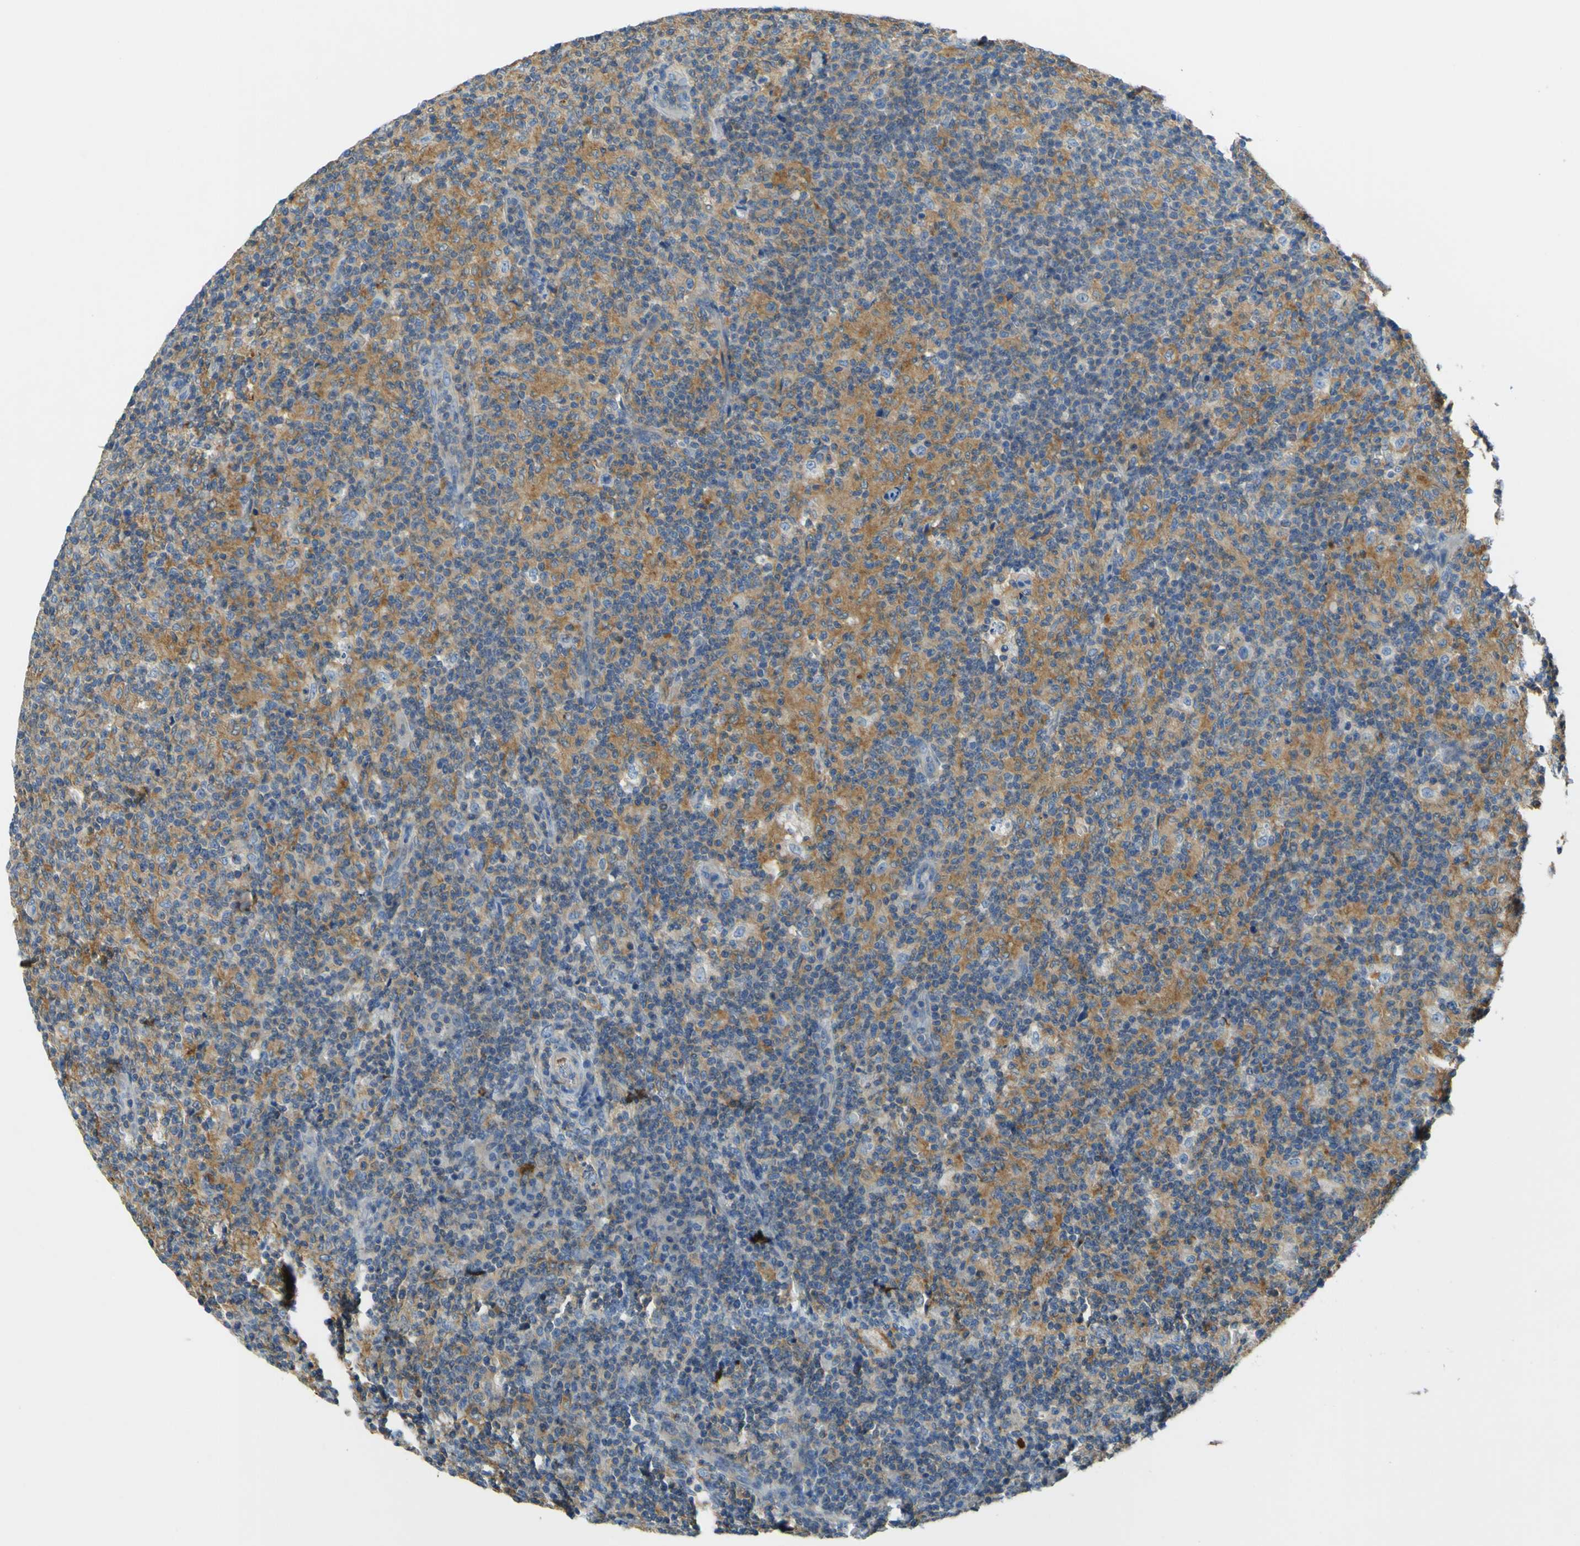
{"staining": {"intensity": "negative", "quantity": "none", "location": "none"}, "tissue": "lymph node", "cell_type": "Germinal center cells", "image_type": "normal", "snomed": [{"axis": "morphology", "description": "Normal tissue, NOS"}, {"axis": "morphology", "description": "Inflammation, NOS"}, {"axis": "topography", "description": "Lymph node"}], "caption": "Germinal center cells are negative for brown protein staining in benign lymph node. The staining was performed using DAB (3,3'-diaminobenzidine) to visualize the protein expression in brown, while the nuclei were stained in blue with hematoxylin (Magnification: 20x).", "gene": "OGN", "patient": {"sex": "male", "age": 55}}